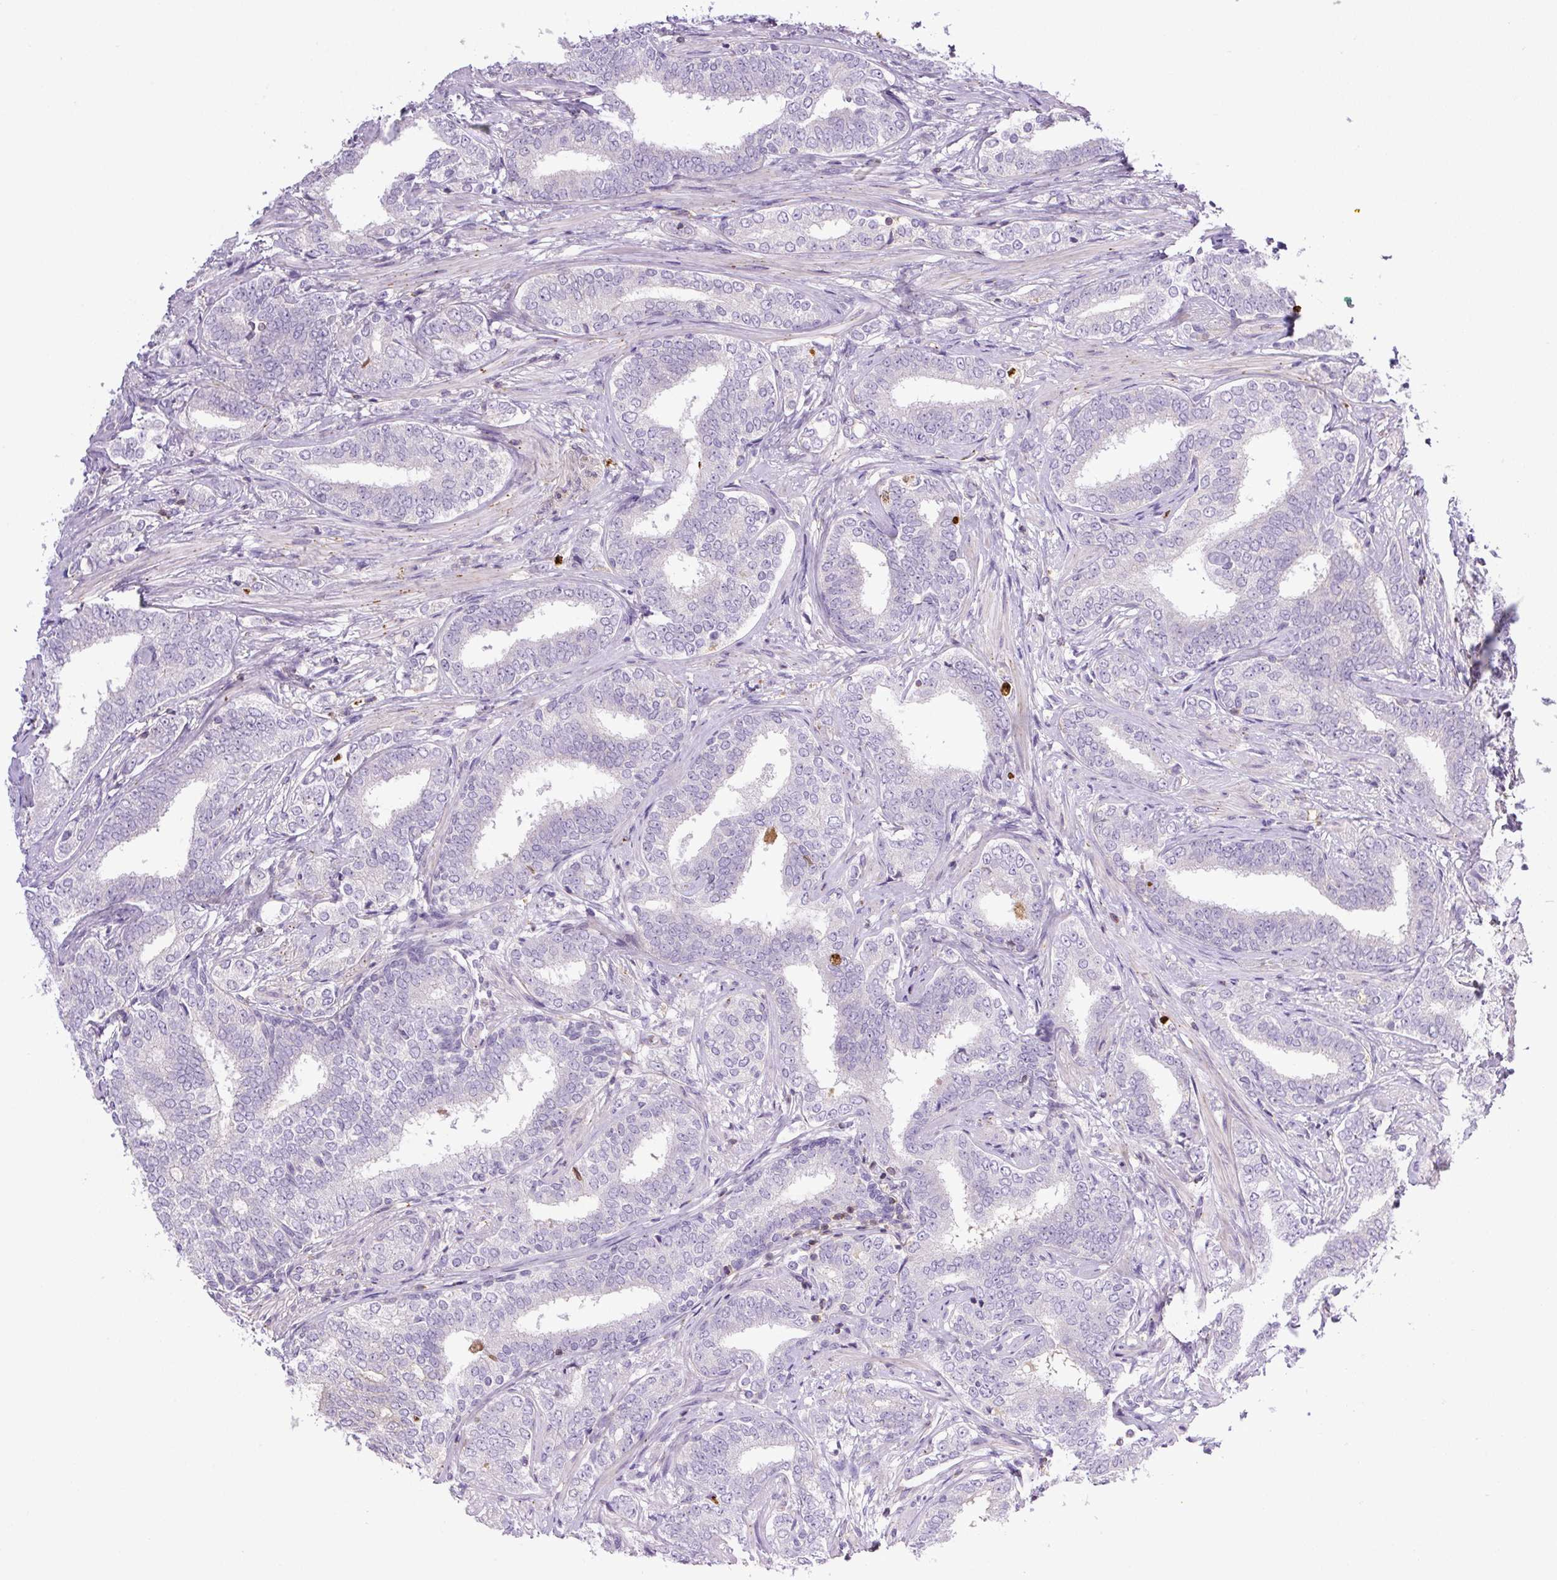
{"staining": {"intensity": "negative", "quantity": "none", "location": "none"}, "tissue": "prostate cancer", "cell_type": "Tumor cells", "image_type": "cancer", "snomed": [{"axis": "morphology", "description": "Adenocarcinoma, High grade"}, {"axis": "topography", "description": "Prostate"}], "caption": "Tumor cells show no significant protein positivity in prostate cancer (high-grade adenocarcinoma).", "gene": "PIP5KL1", "patient": {"sex": "male", "age": 72}}